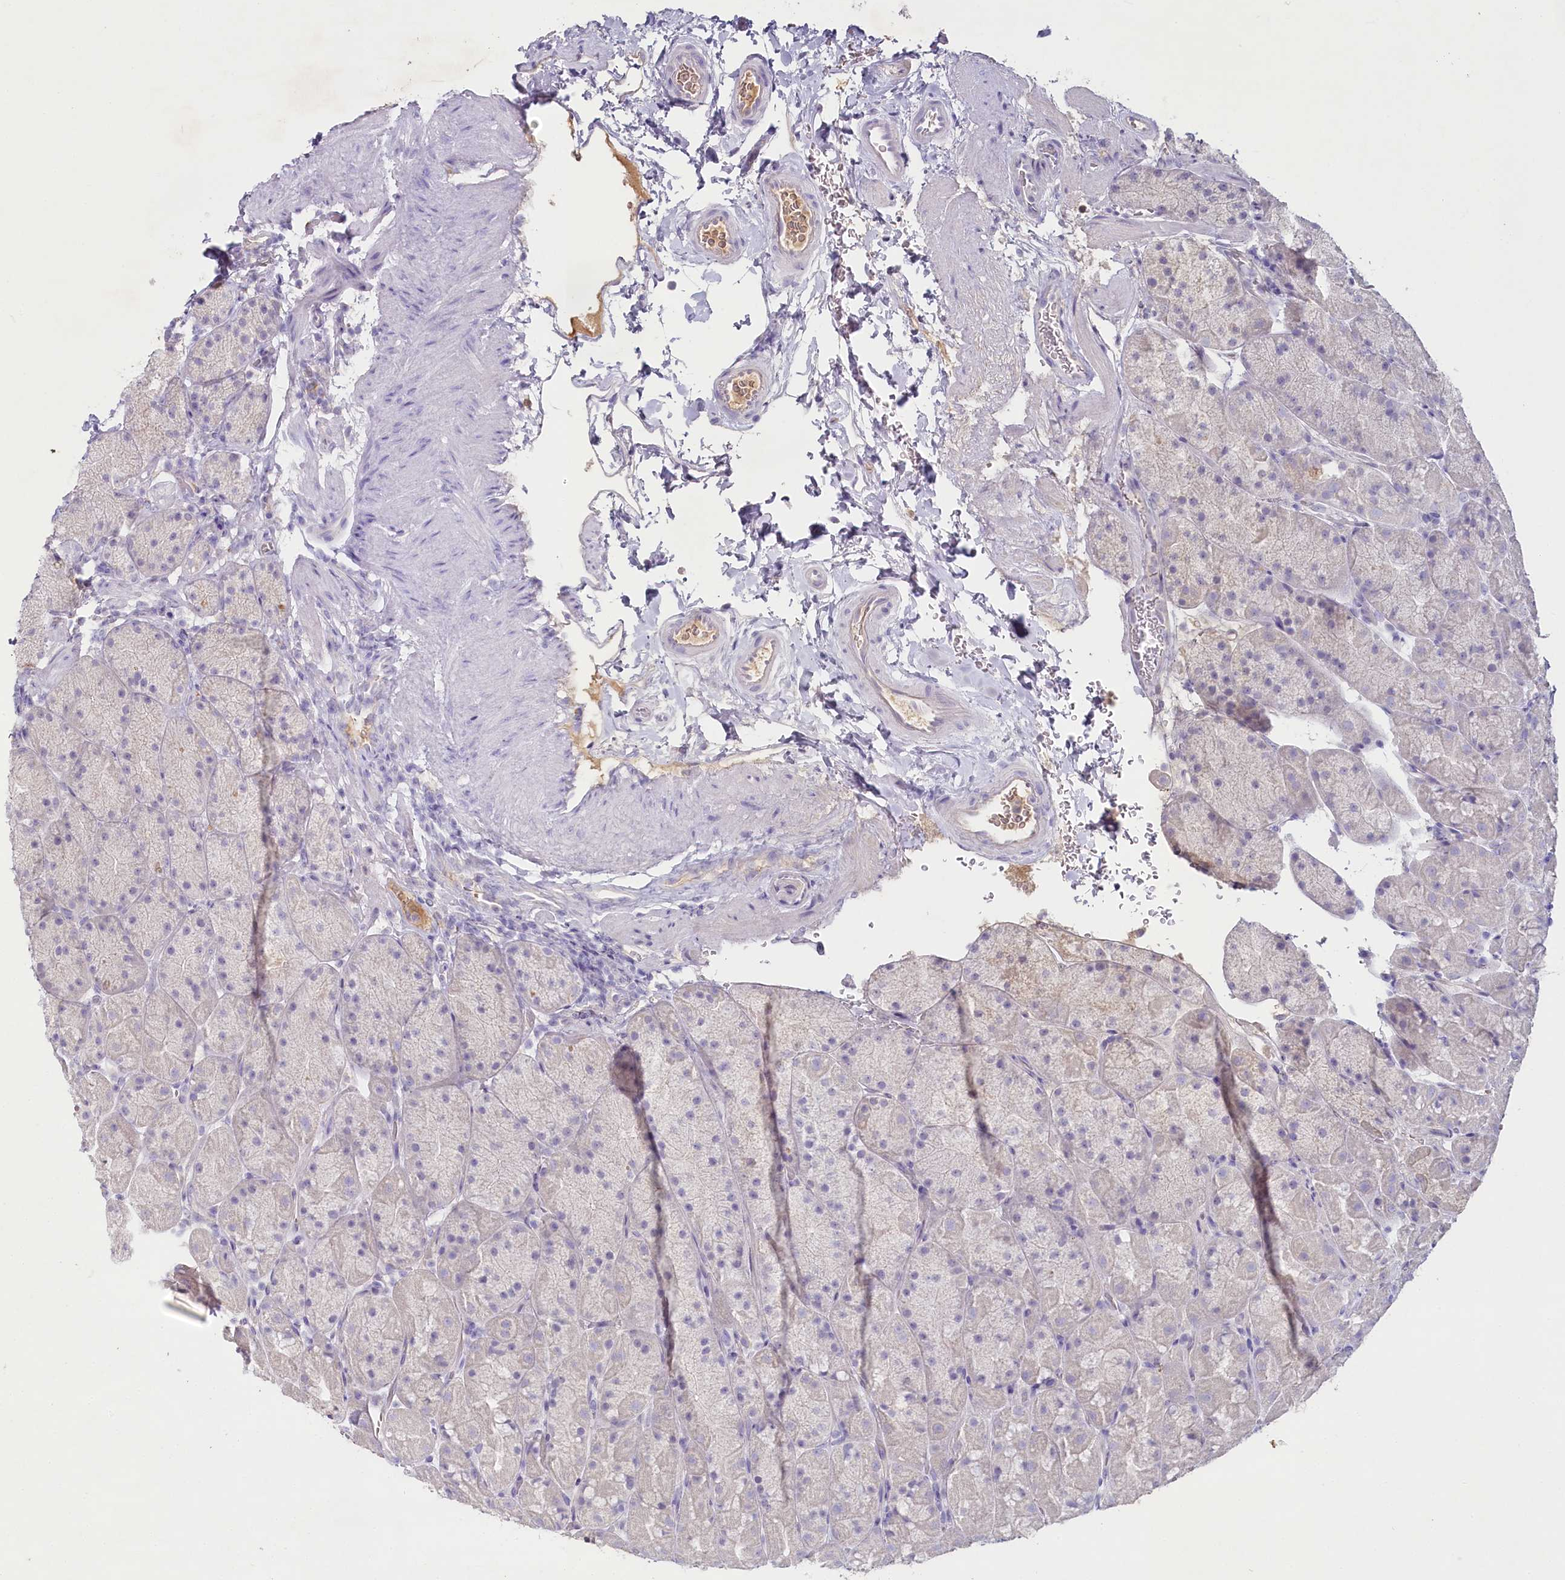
{"staining": {"intensity": "negative", "quantity": "none", "location": "none"}, "tissue": "stomach", "cell_type": "Glandular cells", "image_type": "normal", "snomed": [{"axis": "morphology", "description": "Normal tissue, NOS"}, {"axis": "topography", "description": "Stomach, upper"}, {"axis": "topography", "description": "Stomach, lower"}], "caption": "Immunohistochemistry of unremarkable stomach reveals no expression in glandular cells.", "gene": "HPD", "patient": {"sex": "male", "age": 67}}